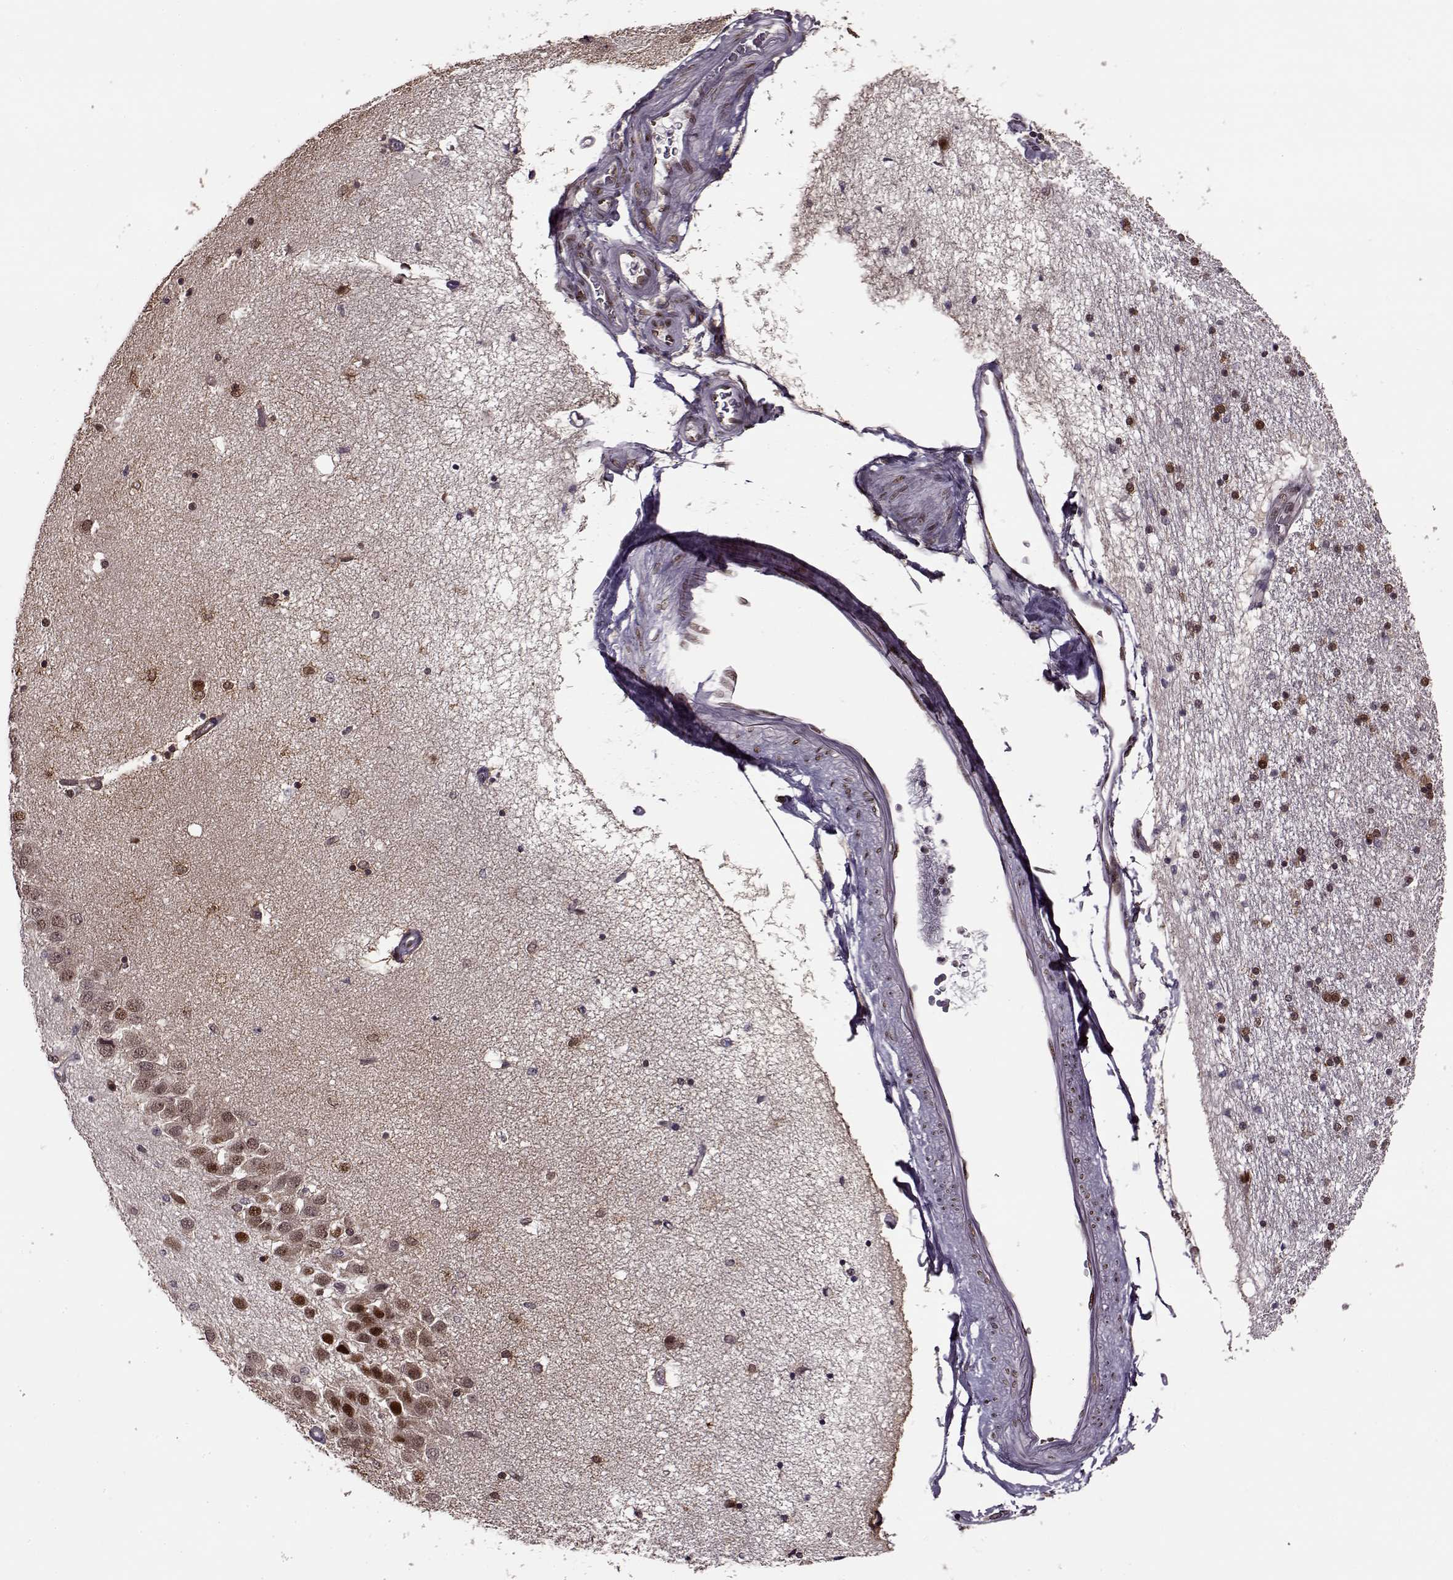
{"staining": {"intensity": "moderate", "quantity": "25%-75%", "location": "nuclear"}, "tissue": "hippocampus", "cell_type": "Glial cells", "image_type": "normal", "snomed": [{"axis": "morphology", "description": "Normal tissue, NOS"}, {"axis": "topography", "description": "Hippocampus"}], "caption": "Hippocampus stained with DAB IHC reveals medium levels of moderate nuclear positivity in about 25%-75% of glial cells.", "gene": "FTO", "patient": {"sex": "female", "age": 54}}